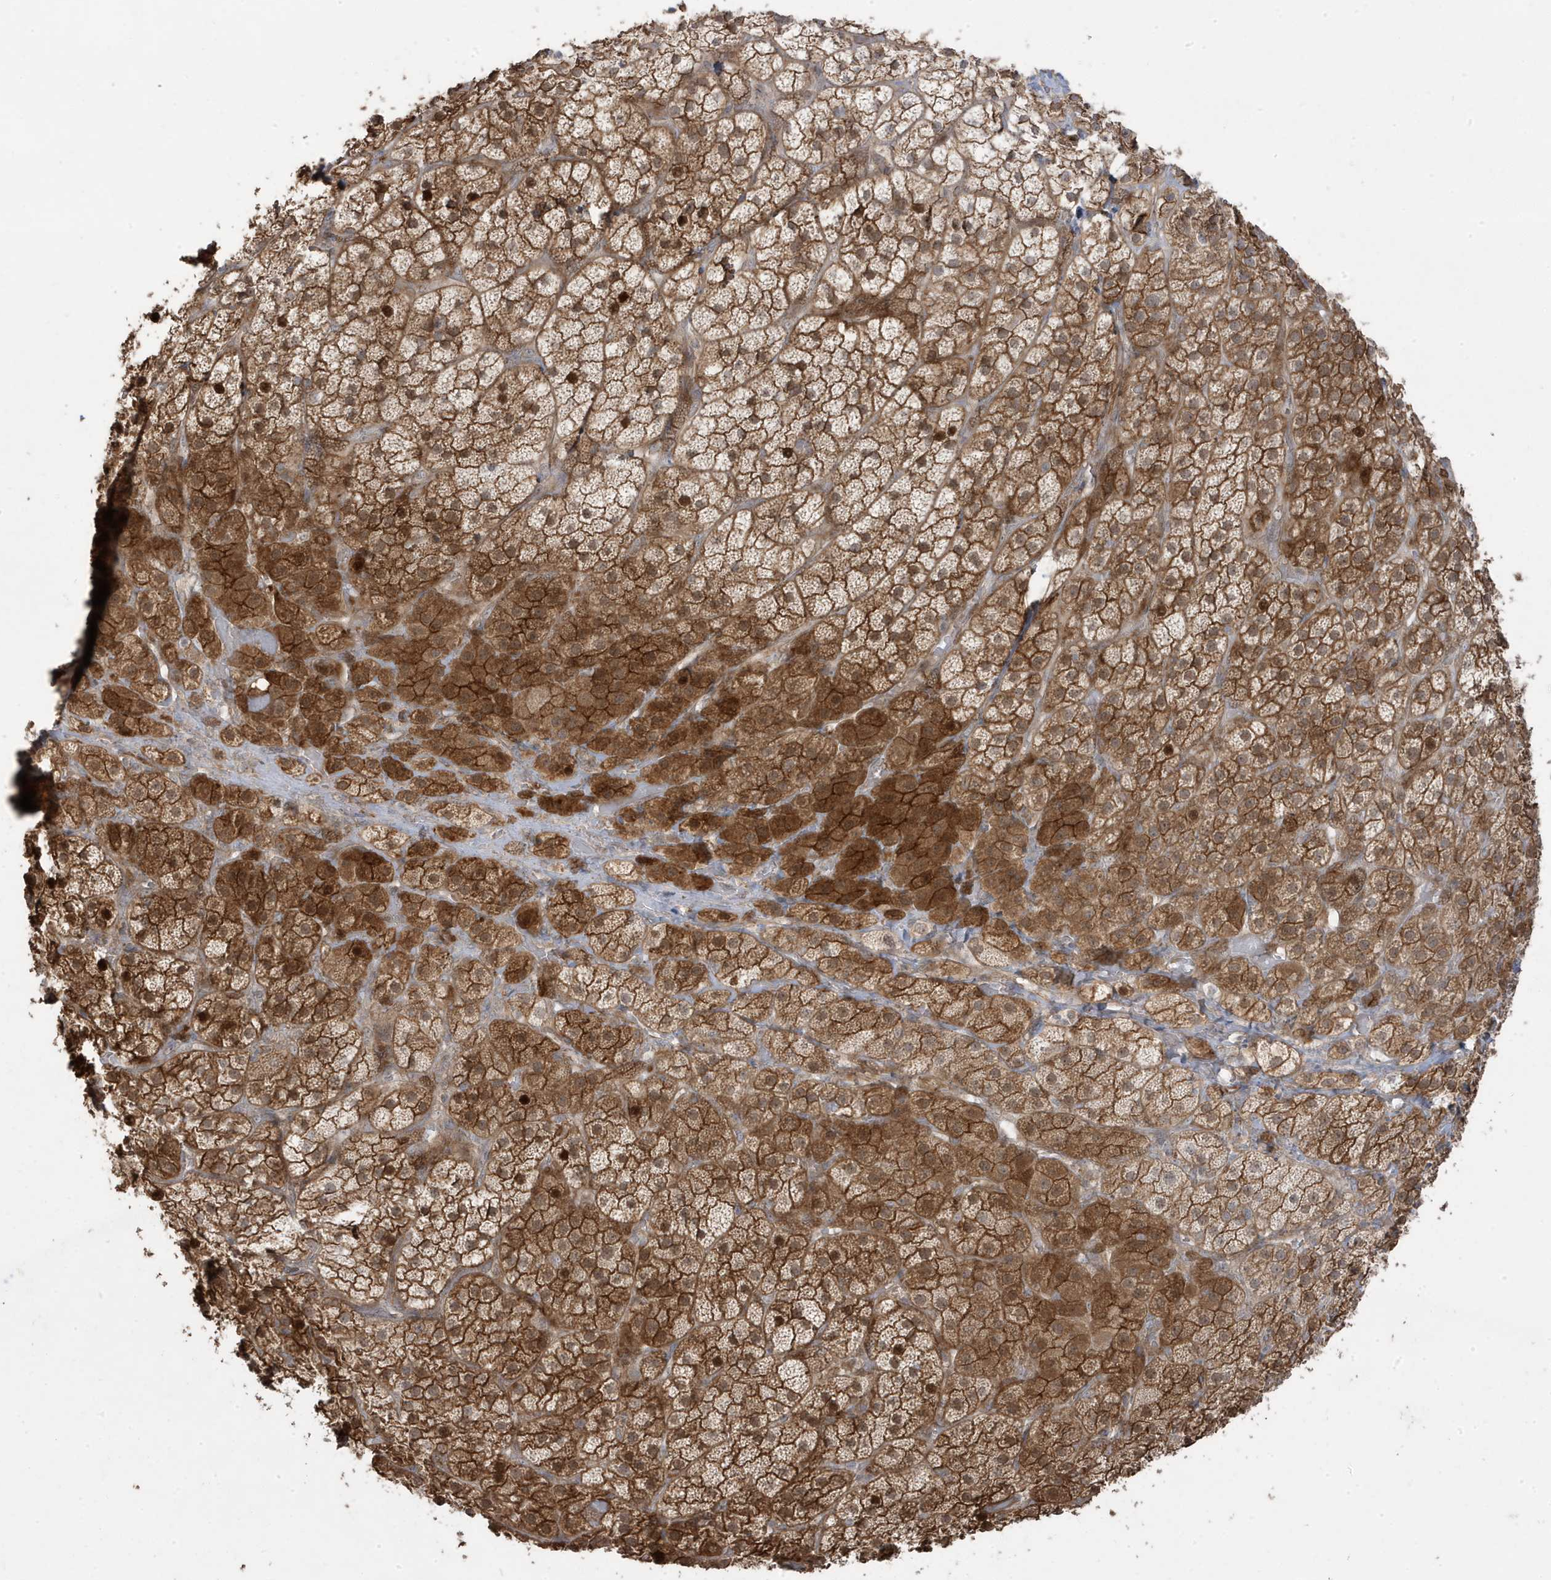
{"staining": {"intensity": "strong", "quantity": ">75%", "location": "cytoplasmic/membranous"}, "tissue": "adrenal gland", "cell_type": "Glandular cells", "image_type": "normal", "snomed": [{"axis": "morphology", "description": "Normal tissue, NOS"}, {"axis": "topography", "description": "Adrenal gland"}], "caption": "A high amount of strong cytoplasmic/membranous expression is present in approximately >75% of glandular cells in unremarkable adrenal gland. (DAB IHC, brown staining for protein, blue staining for nuclei).", "gene": "DNAJC12", "patient": {"sex": "male", "age": 57}}